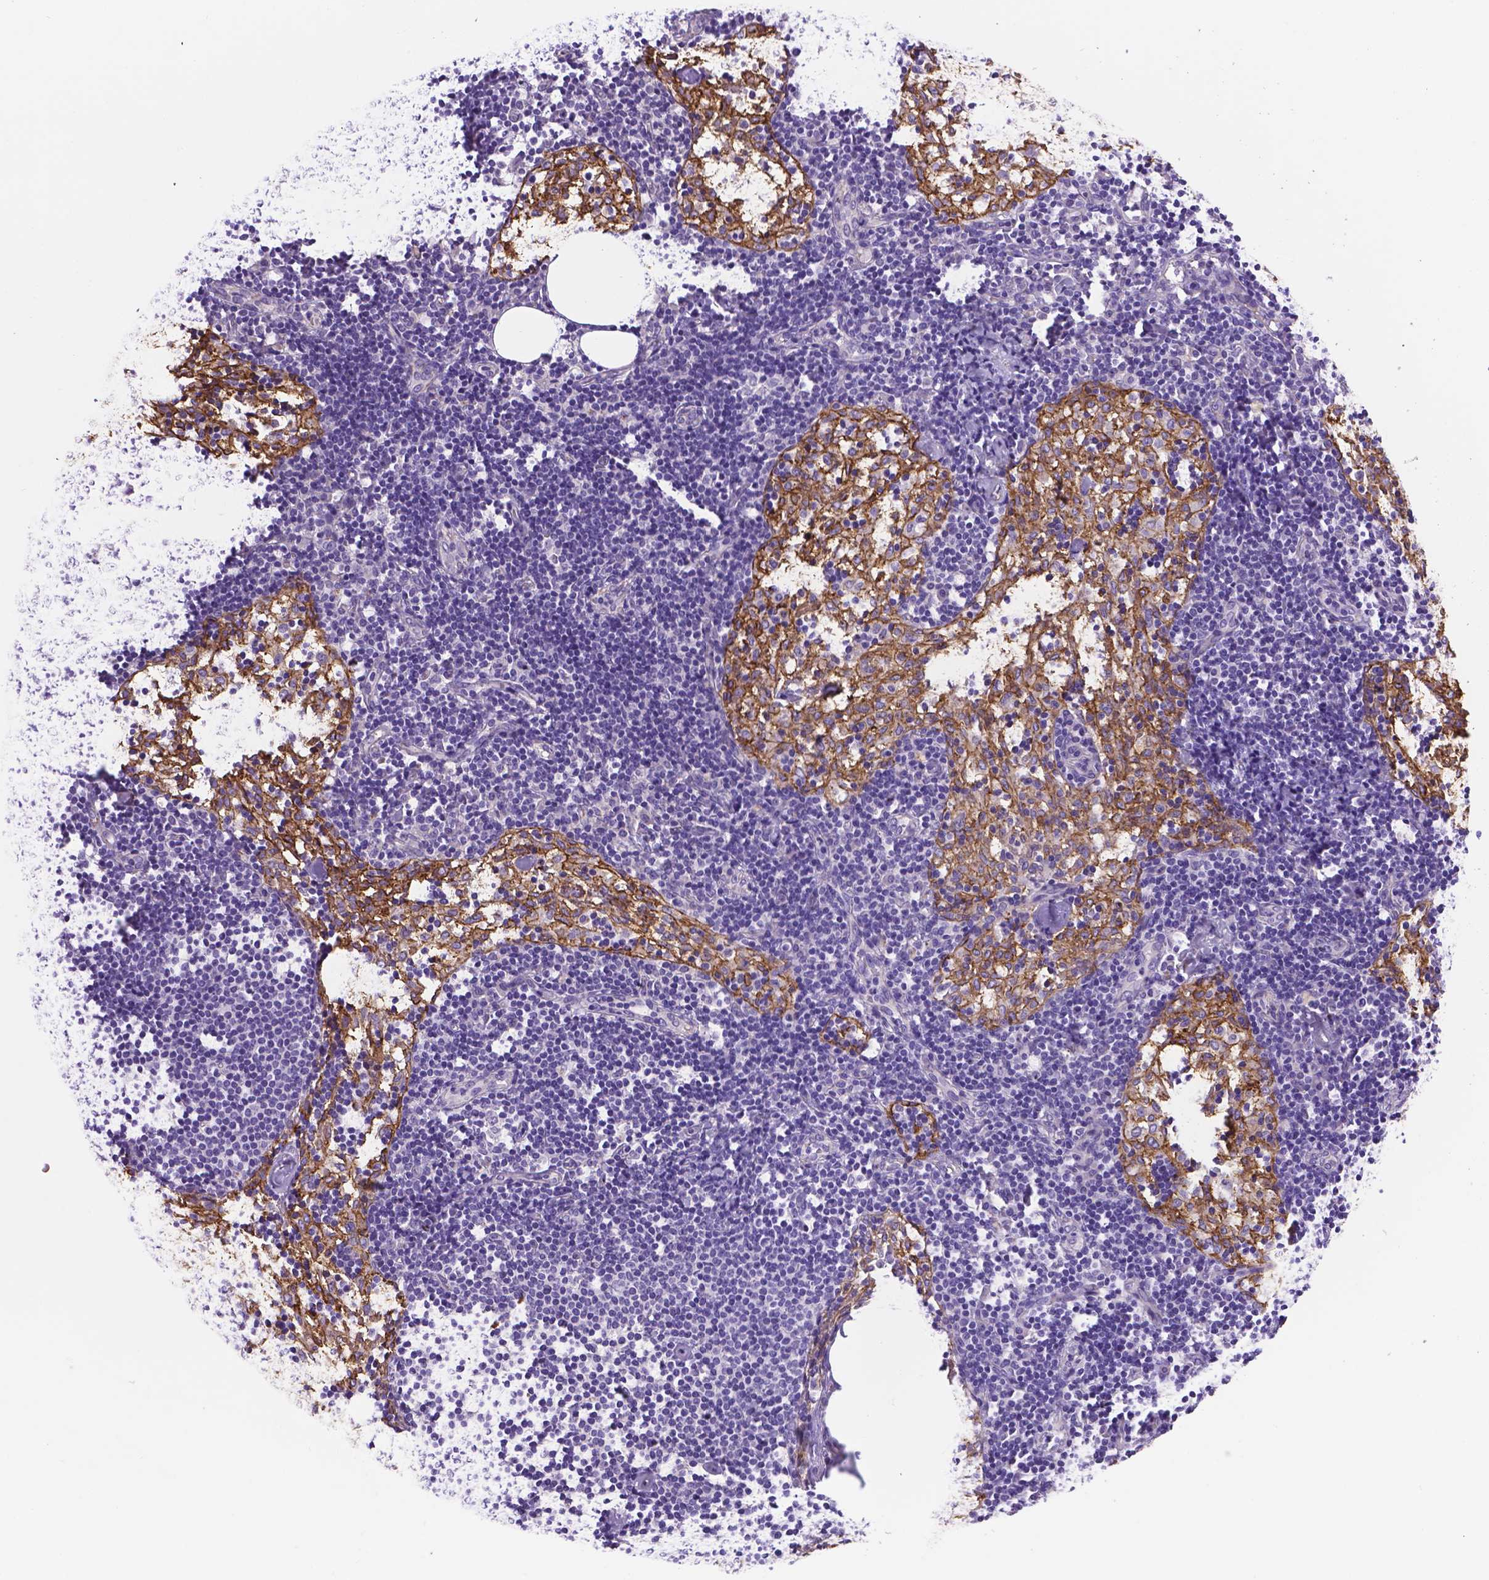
{"staining": {"intensity": "negative", "quantity": "none", "location": "none"}, "tissue": "lymph node", "cell_type": "Non-germinal center cells", "image_type": "normal", "snomed": [{"axis": "morphology", "description": "Normal tissue, NOS"}, {"axis": "topography", "description": "Lymph node"}], "caption": "An IHC image of unremarkable lymph node is shown. There is no staining in non-germinal center cells of lymph node.", "gene": "CCER2", "patient": {"sex": "female", "age": 69}}